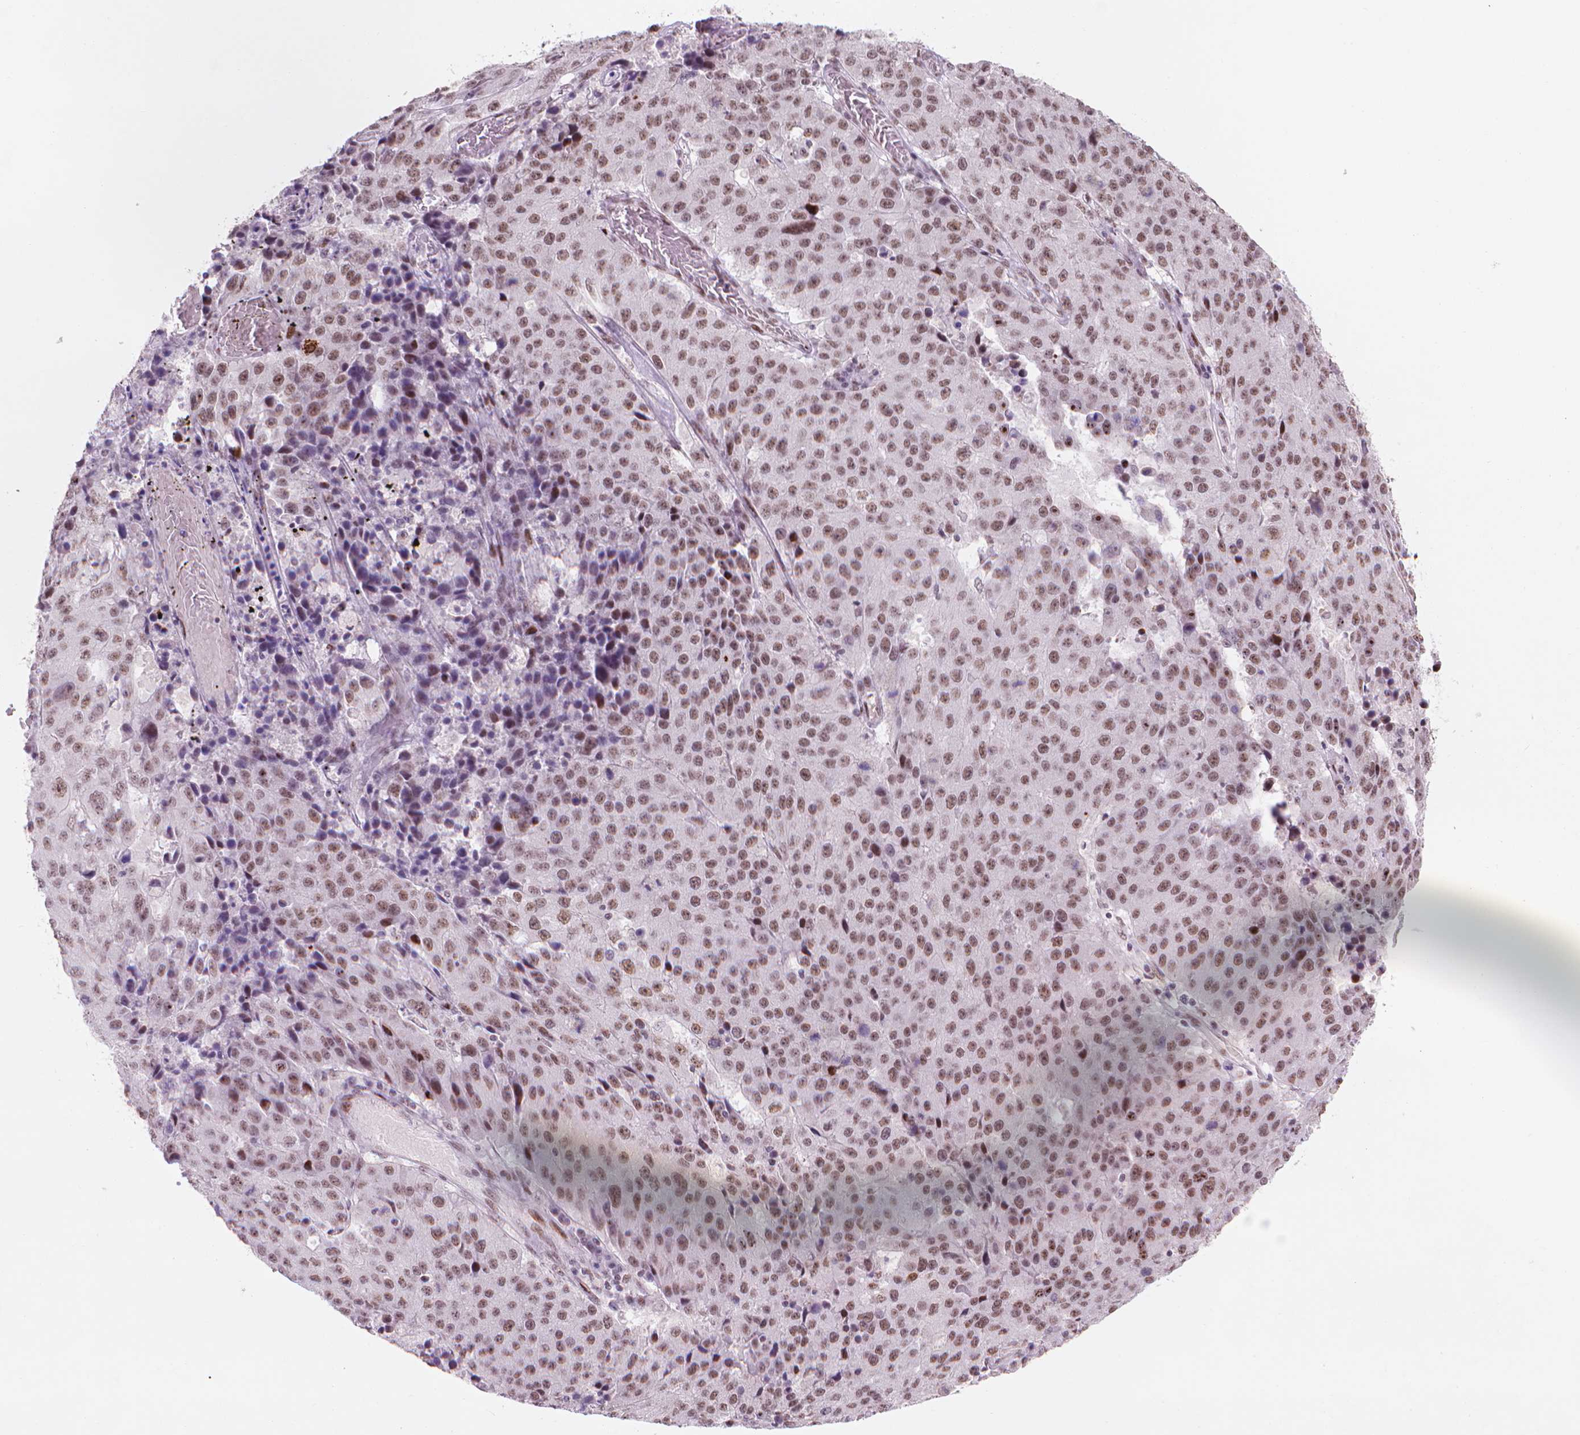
{"staining": {"intensity": "moderate", "quantity": ">75%", "location": "nuclear"}, "tissue": "stomach cancer", "cell_type": "Tumor cells", "image_type": "cancer", "snomed": [{"axis": "morphology", "description": "Adenocarcinoma, NOS"}, {"axis": "topography", "description": "Stomach"}], "caption": "The histopathology image reveals immunohistochemical staining of stomach cancer (adenocarcinoma). There is moderate nuclear positivity is present in approximately >75% of tumor cells.", "gene": "HES7", "patient": {"sex": "male", "age": 71}}